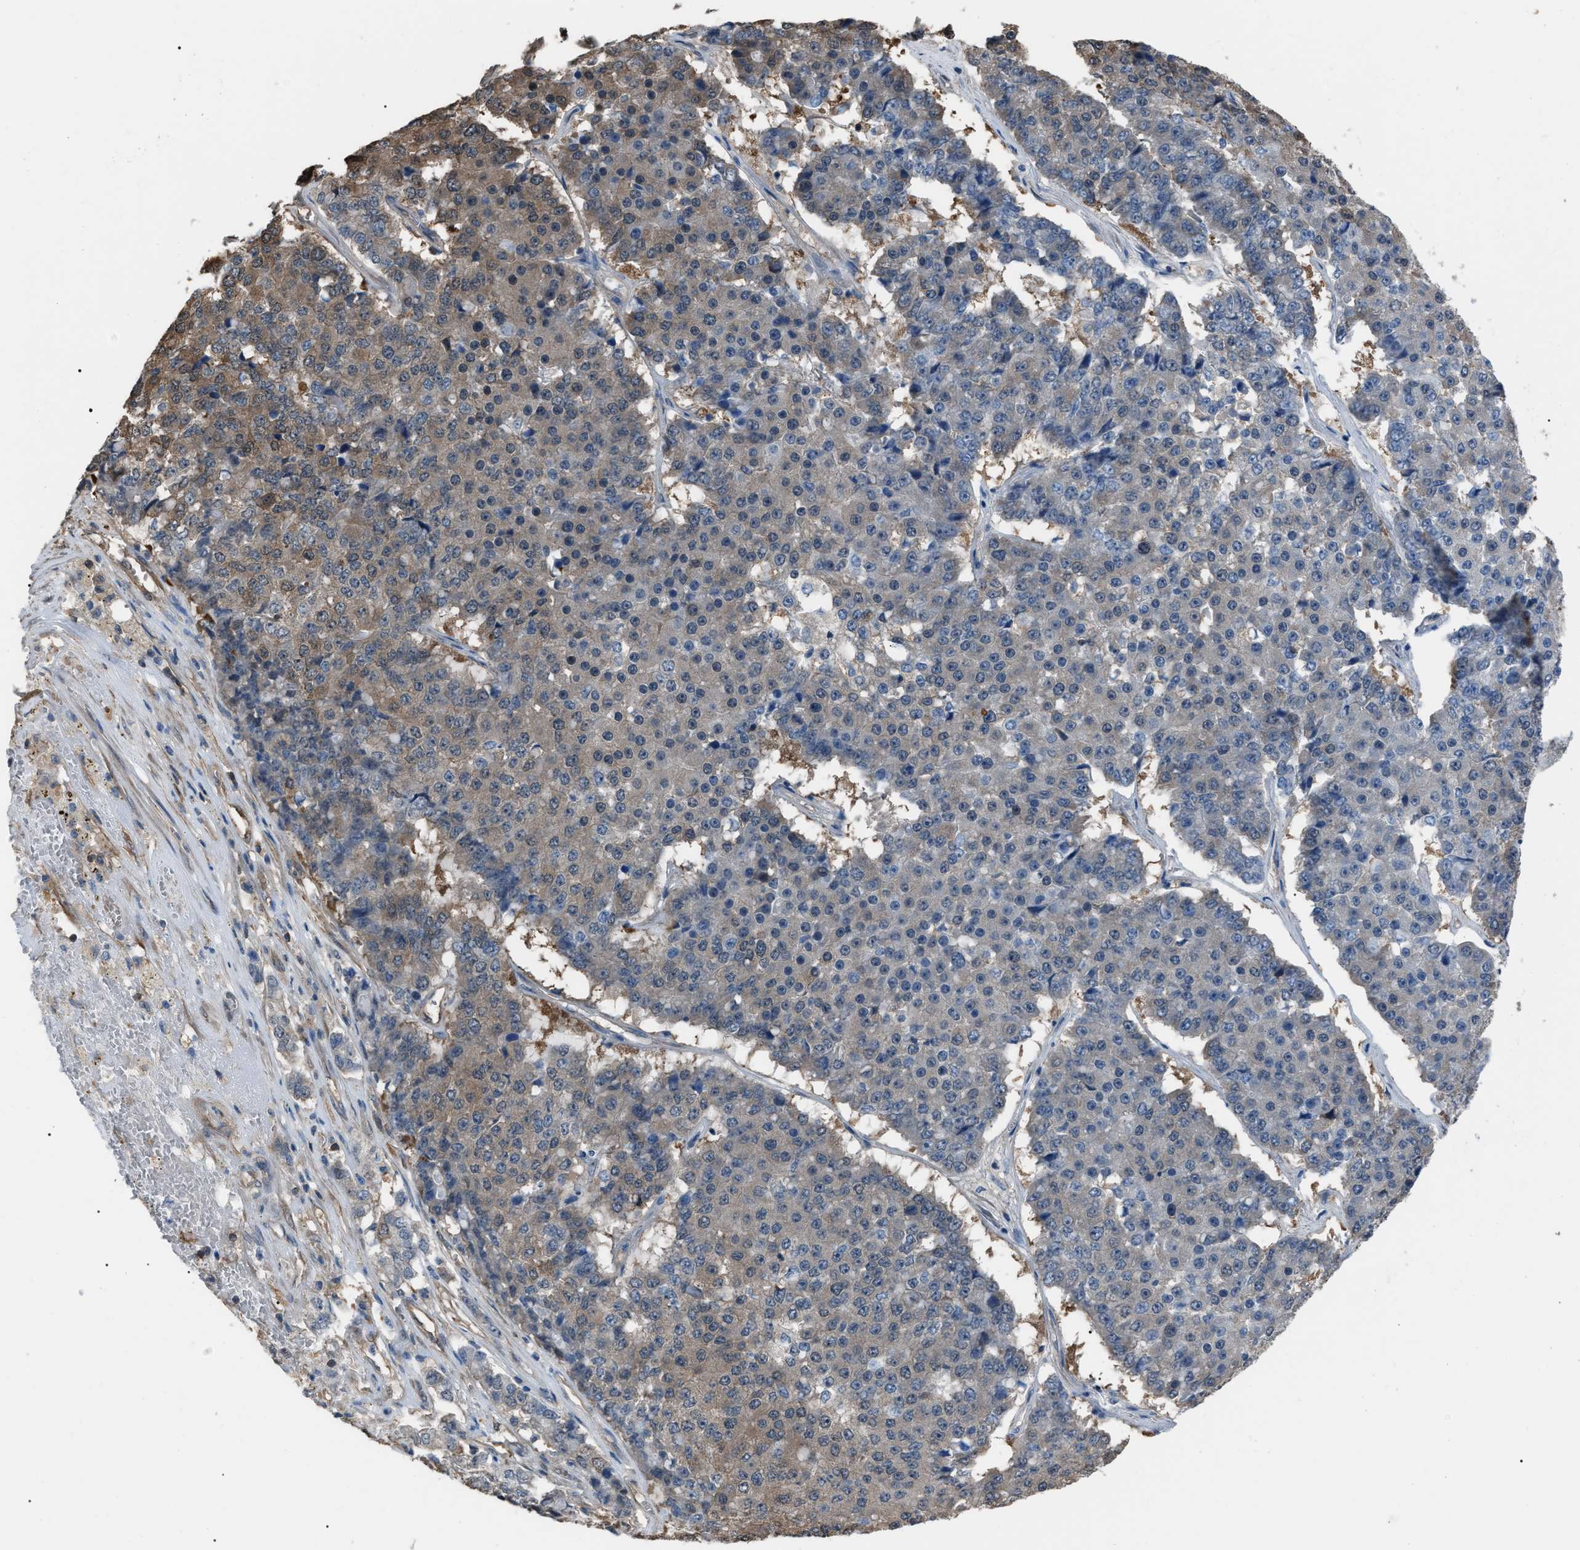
{"staining": {"intensity": "weak", "quantity": "<25%", "location": "cytoplasmic/membranous"}, "tissue": "pancreatic cancer", "cell_type": "Tumor cells", "image_type": "cancer", "snomed": [{"axis": "morphology", "description": "Adenocarcinoma, NOS"}, {"axis": "topography", "description": "Pancreas"}], "caption": "Immunohistochemical staining of human pancreatic cancer (adenocarcinoma) demonstrates no significant expression in tumor cells.", "gene": "PDCD5", "patient": {"sex": "male", "age": 50}}